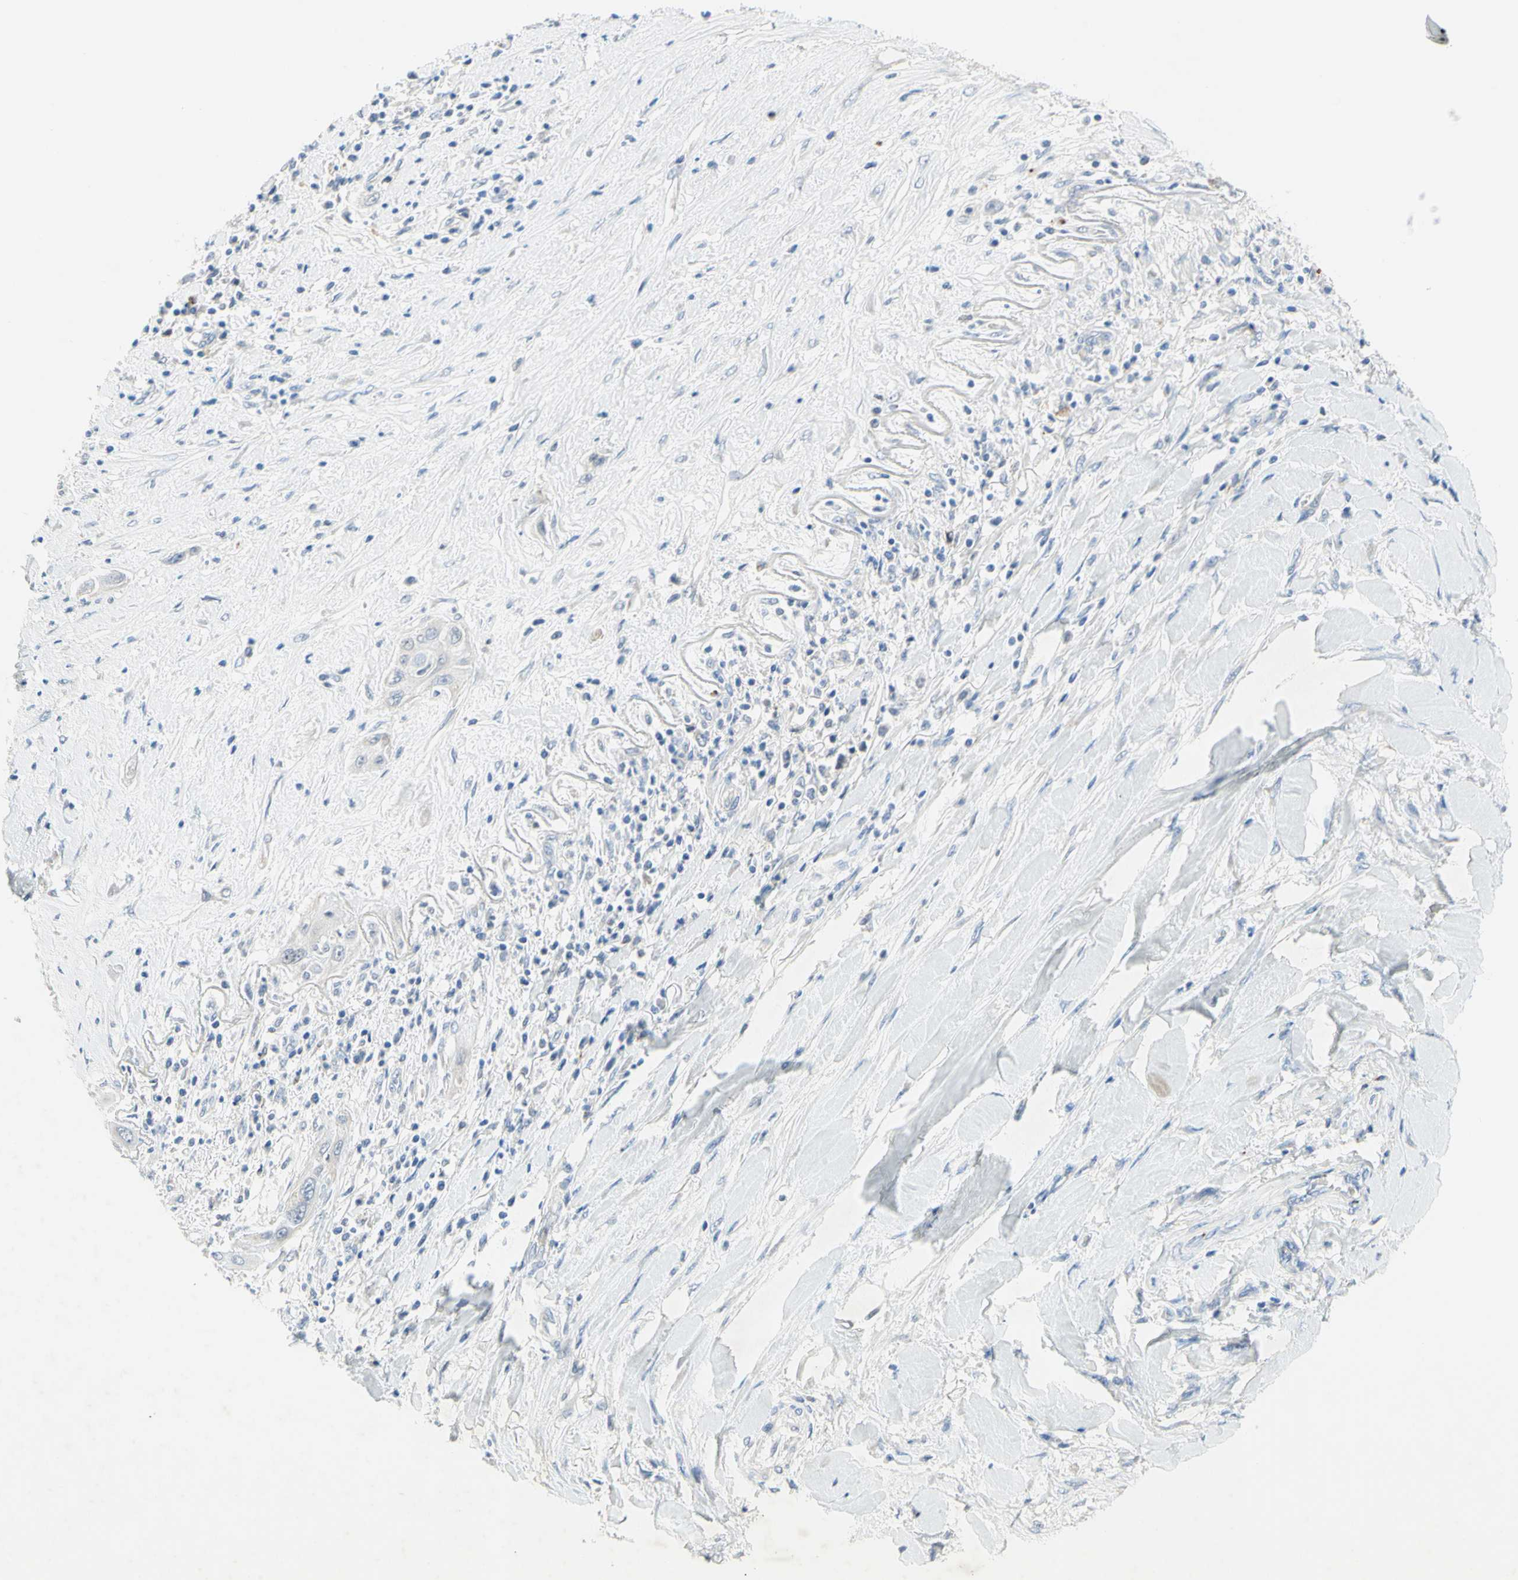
{"staining": {"intensity": "negative", "quantity": "none", "location": "none"}, "tissue": "lung cancer", "cell_type": "Tumor cells", "image_type": "cancer", "snomed": [{"axis": "morphology", "description": "Squamous cell carcinoma, NOS"}, {"axis": "topography", "description": "Lung"}], "caption": "The histopathology image reveals no significant staining in tumor cells of lung cancer.", "gene": "MFF", "patient": {"sex": "female", "age": 47}}